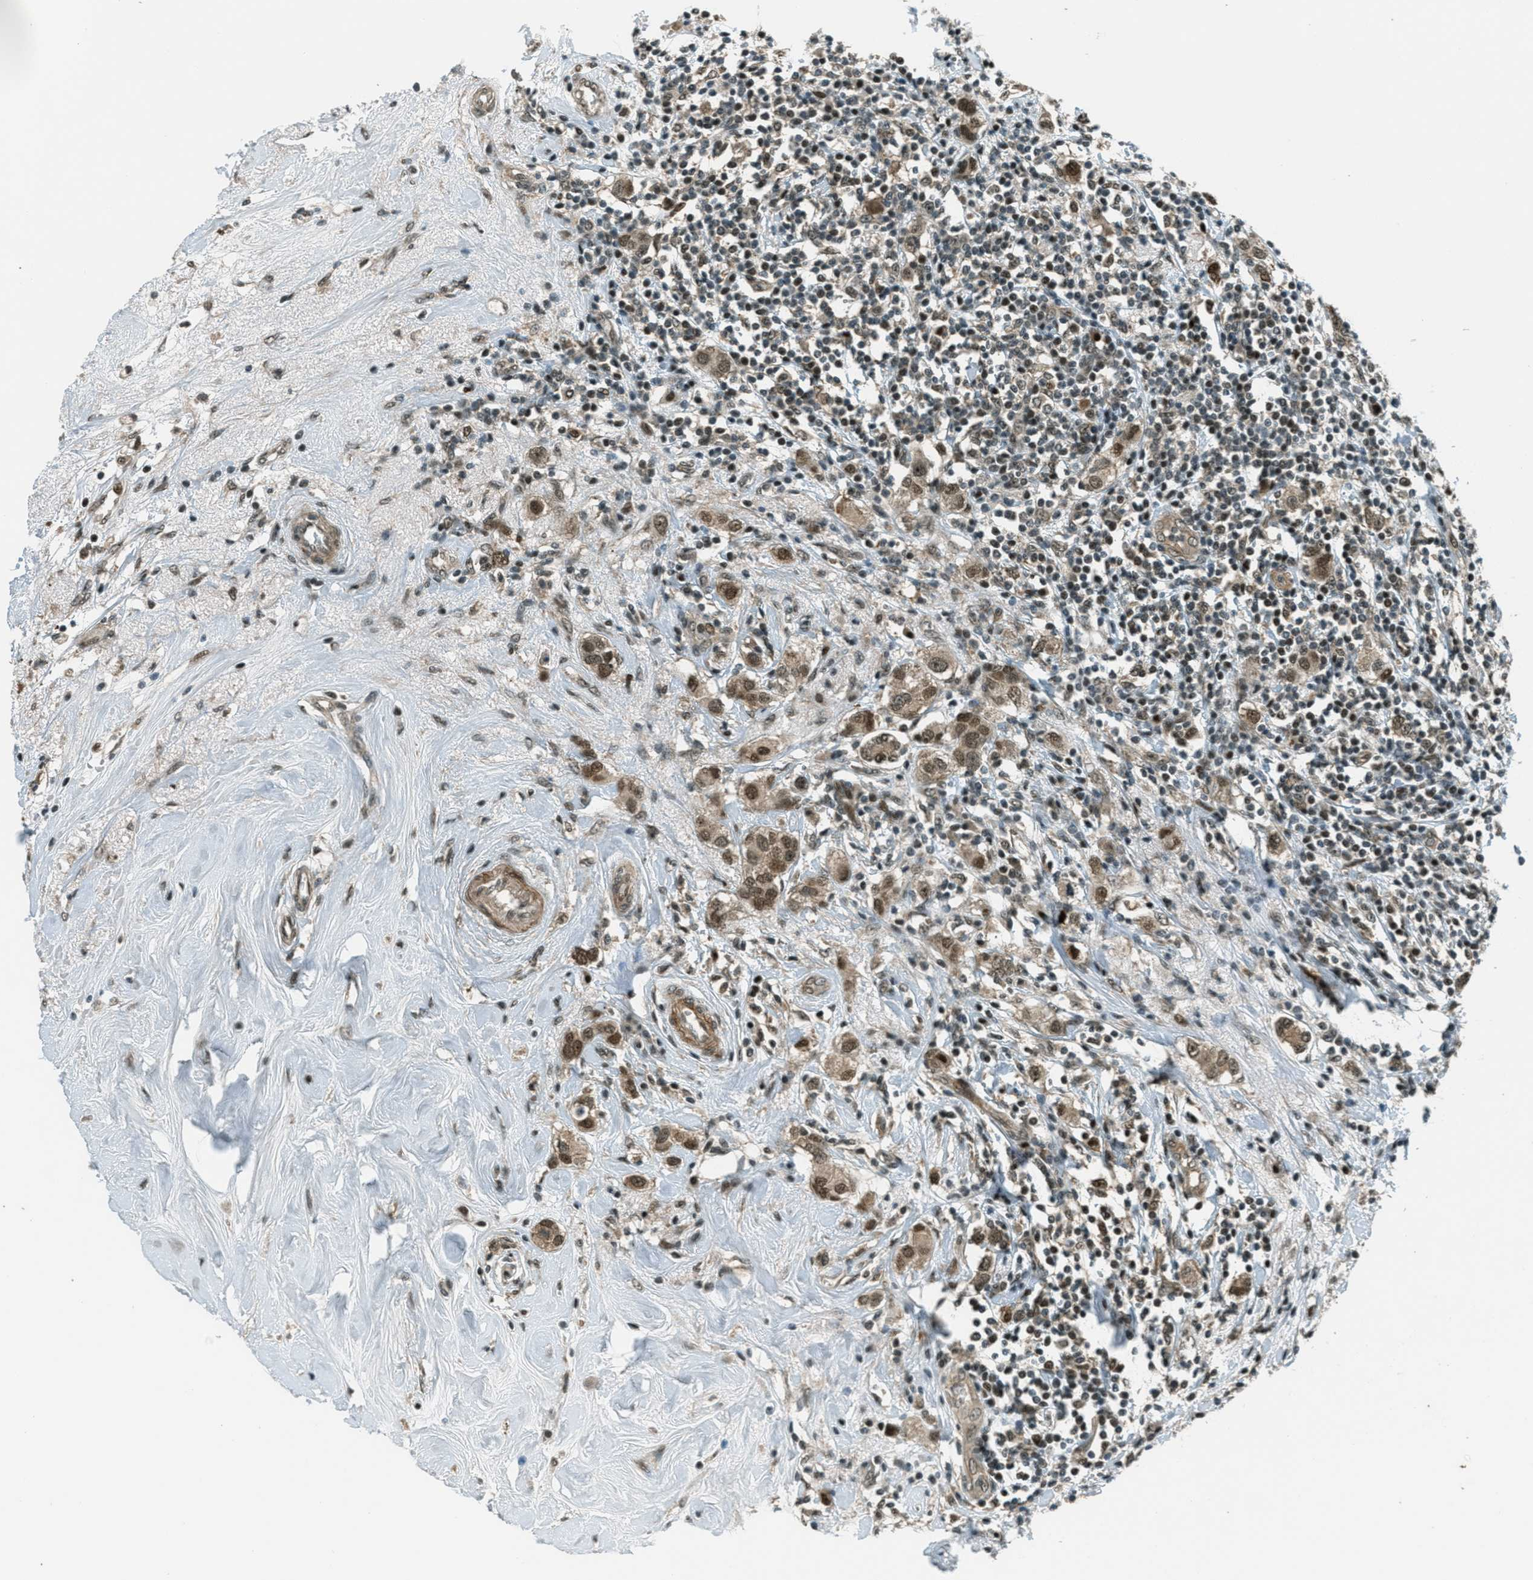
{"staining": {"intensity": "moderate", "quantity": ">75%", "location": "cytoplasmic/membranous,nuclear"}, "tissue": "breast cancer", "cell_type": "Tumor cells", "image_type": "cancer", "snomed": [{"axis": "morphology", "description": "Duct carcinoma"}, {"axis": "topography", "description": "Breast"}], "caption": "Breast cancer stained for a protein (brown) demonstrates moderate cytoplasmic/membranous and nuclear positive positivity in about >75% of tumor cells.", "gene": "FOXM1", "patient": {"sex": "female", "age": 50}}